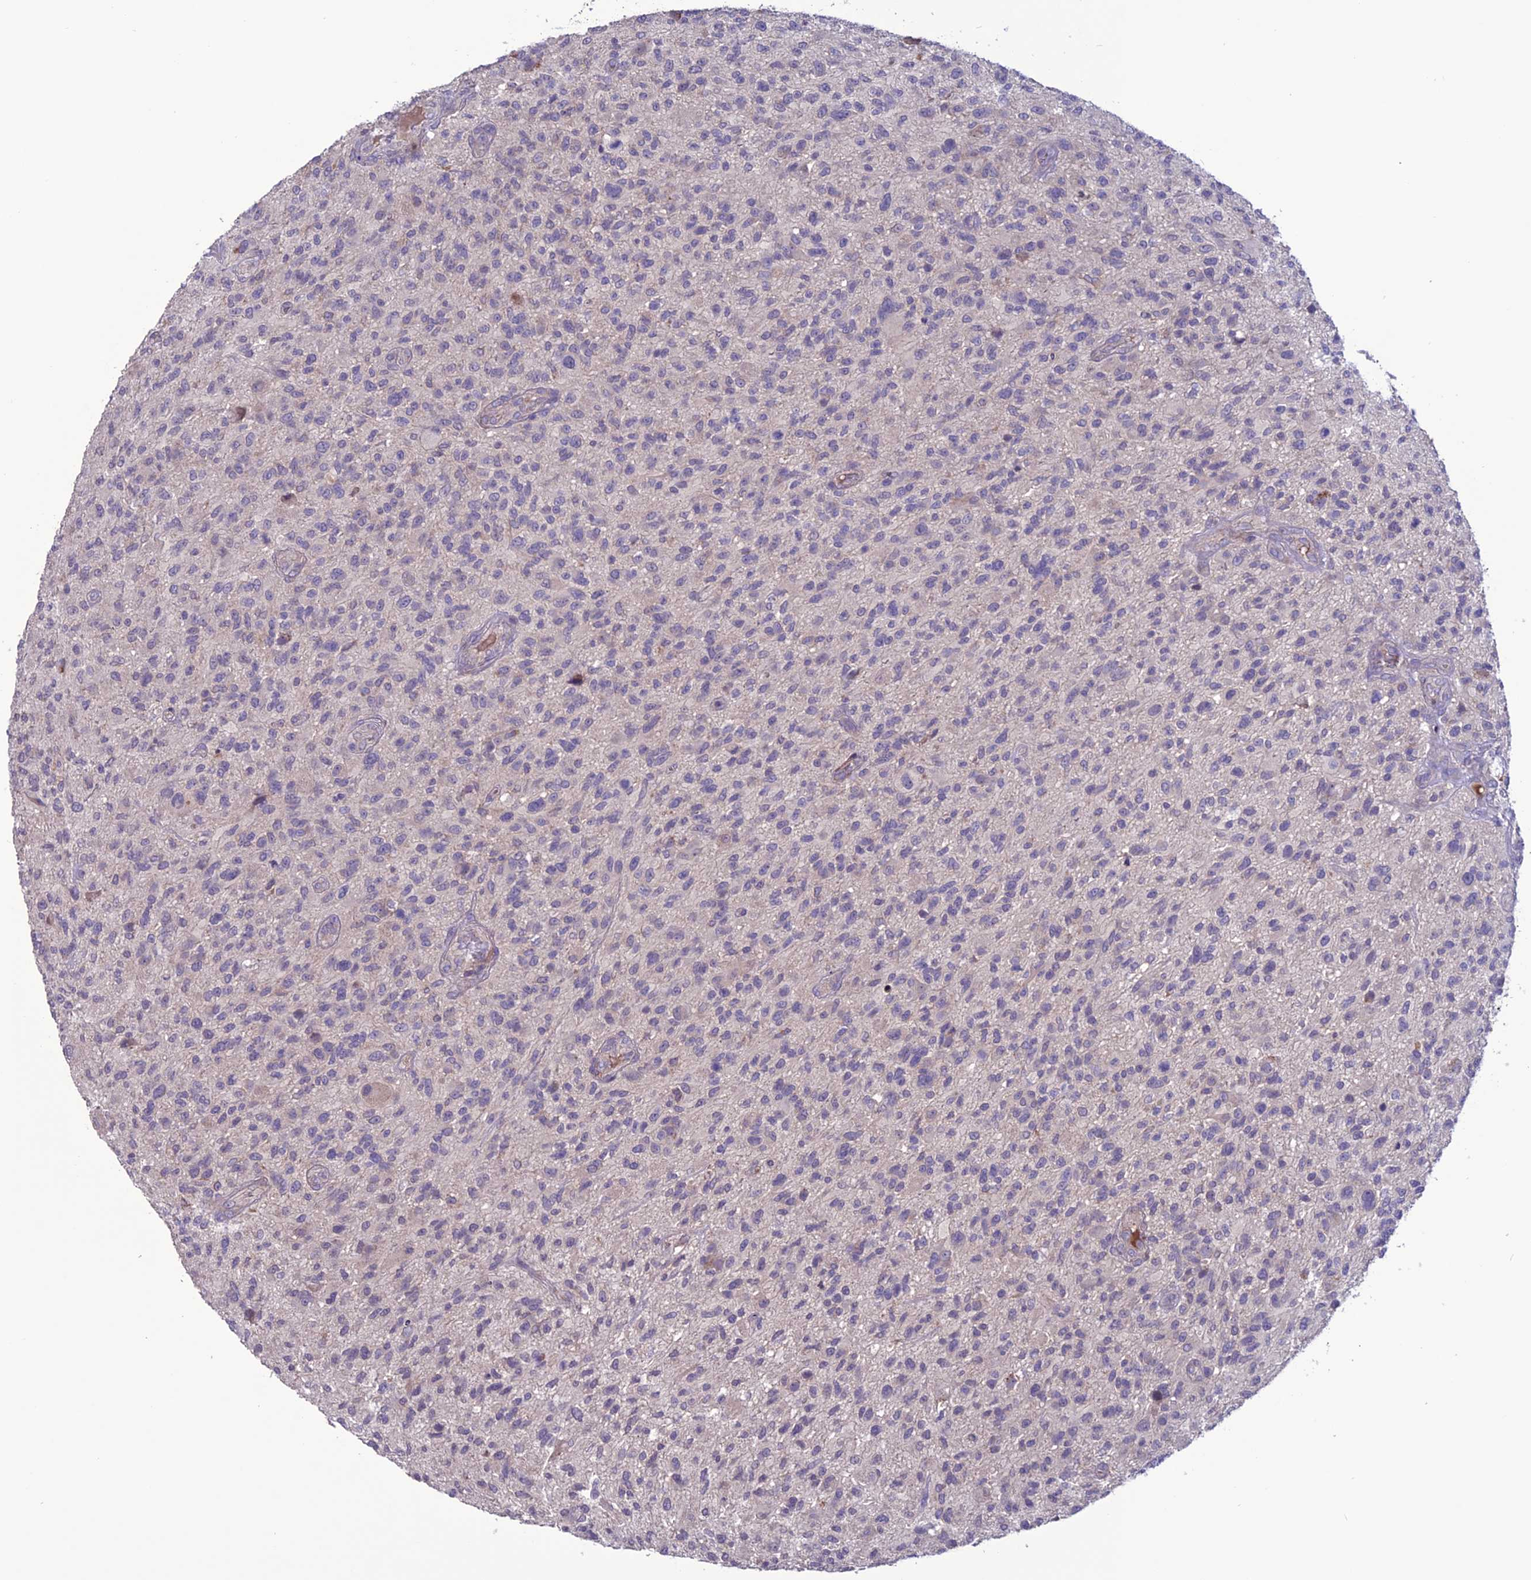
{"staining": {"intensity": "negative", "quantity": "none", "location": "none"}, "tissue": "glioma", "cell_type": "Tumor cells", "image_type": "cancer", "snomed": [{"axis": "morphology", "description": "Glioma, malignant, High grade"}, {"axis": "topography", "description": "Brain"}], "caption": "Protein analysis of glioma exhibits no significant positivity in tumor cells.", "gene": "C2orf76", "patient": {"sex": "male", "age": 47}}